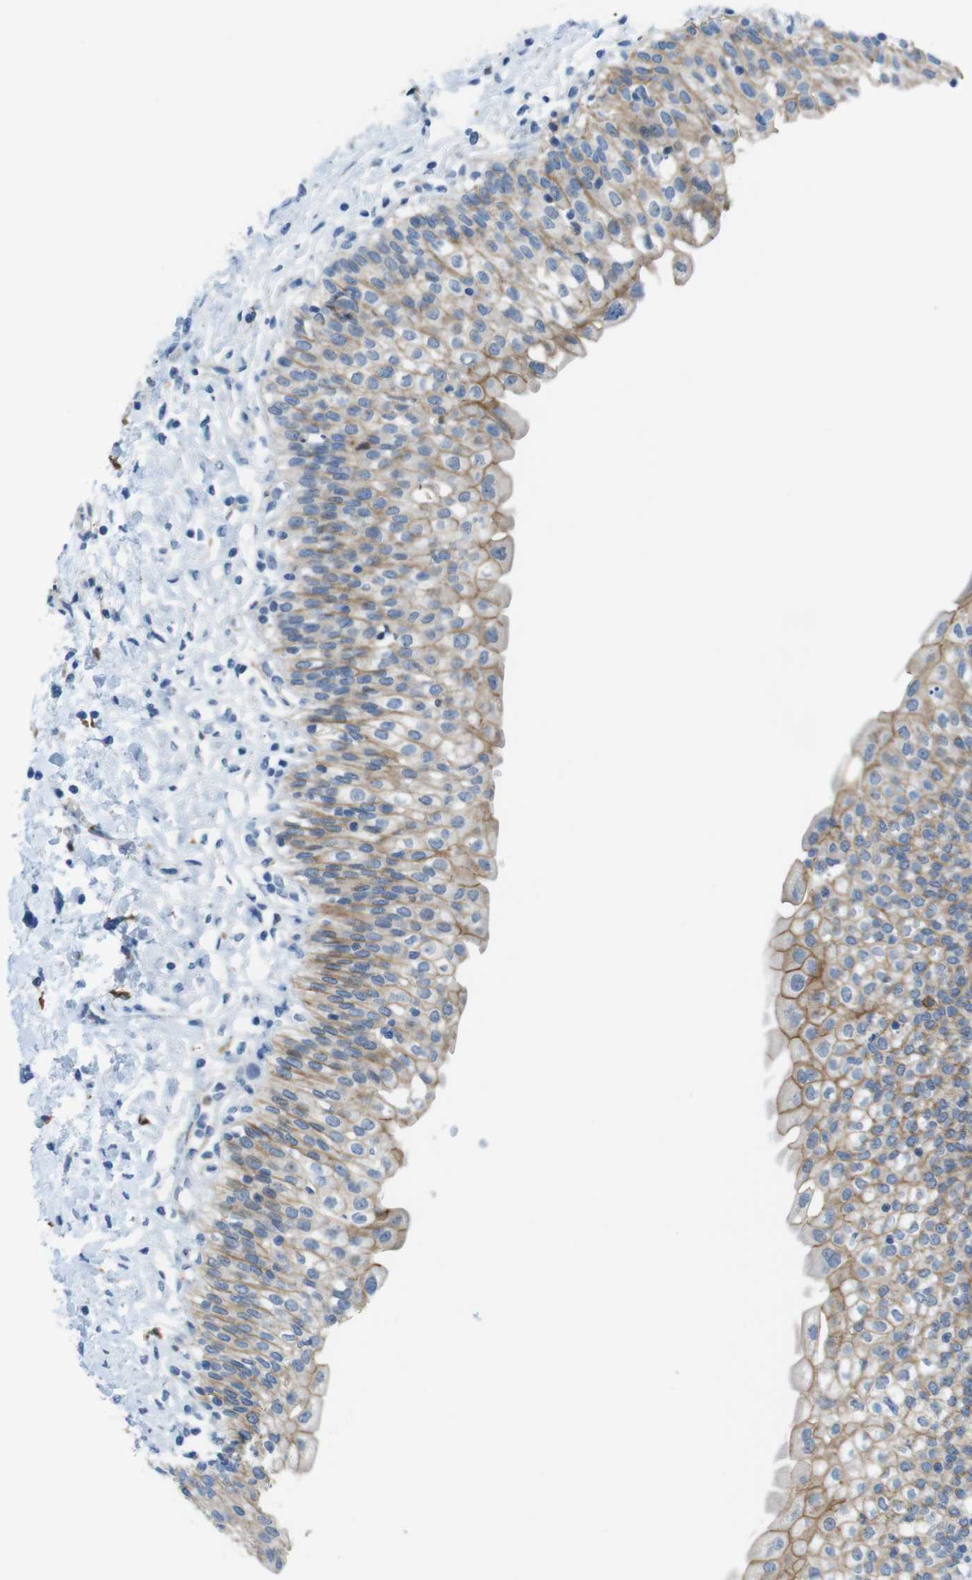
{"staining": {"intensity": "moderate", "quantity": ">75%", "location": "cytoplasmic/membranous"}, "tissue": "urinary bladder", "cell_type": "Urothelial cells", "image_type": "normal", "snomed": [{"axis": "morphology", "description": "Normal tissue, NOS"}, {"axis": "topography", "description": "Urinary bladder"}], "caption": "Immunohistochemistry (IHC) histopathology image of unremarkable urinary bladder: urinary bladder stained using IHC reveals medium levels of moderate protein expression localized specifically in the cytoplasmic/membranous of urothelial cells, appearing as a cytoplasmic/membranous brown color.", "gene": "CLMN", "patient": {"sex": "male", "age": 55}}